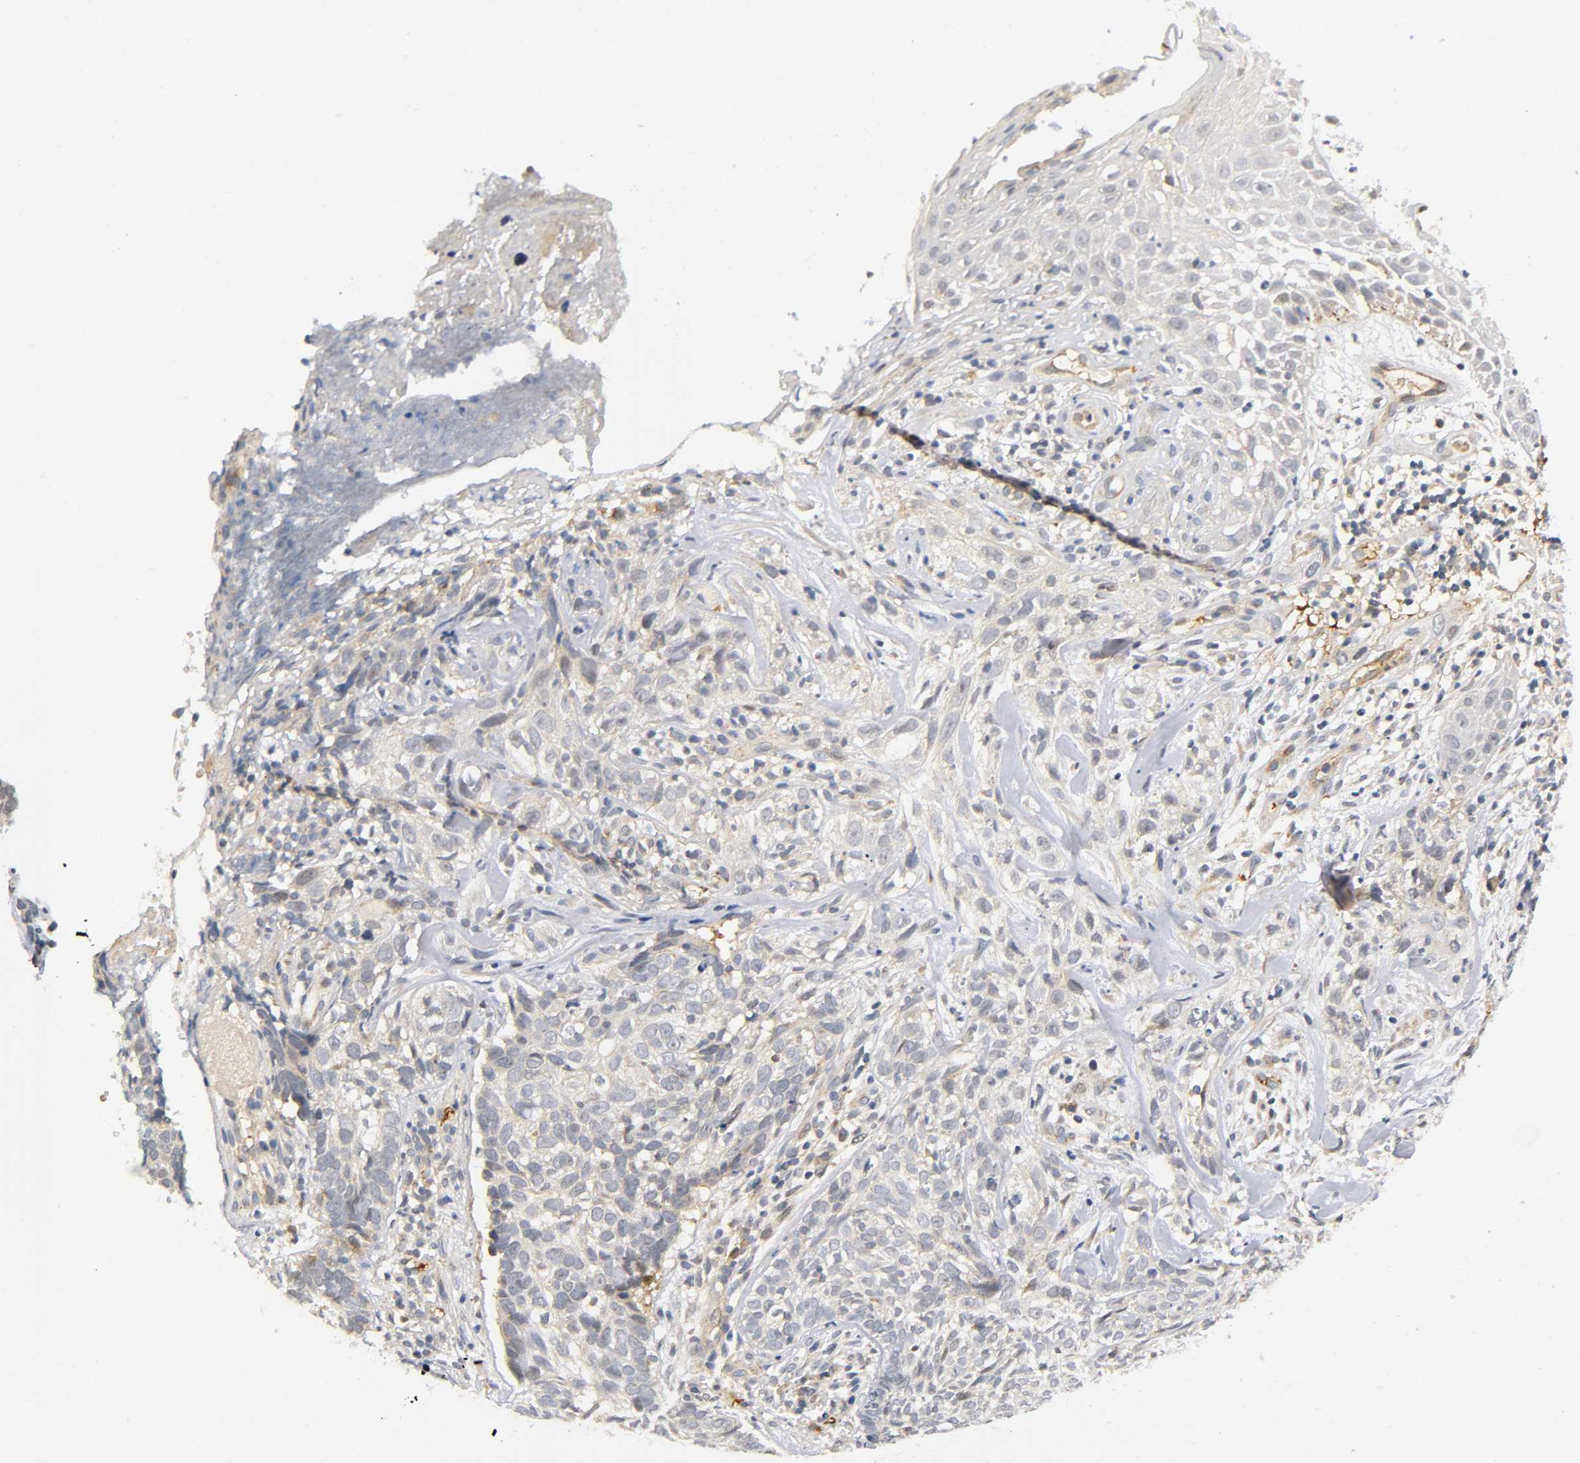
{"staining": {"intensity": "negative", "quantity": "none", "location": "none"}, "tissue": "skin cancer", "cell_type": "Tumor cells", "image_type": "cancer", "snomed": [{"axis": "morphology", "description": "Basal cell carcinoma"}, {"axis": "topography", "description": "Skin"}], "caption": "The micrograph exhibits no significant expression in tumor cells of basal cell carcinoma (skin).", "gene": "NRP1", "patient": {"sex": "male", "age": 72}}